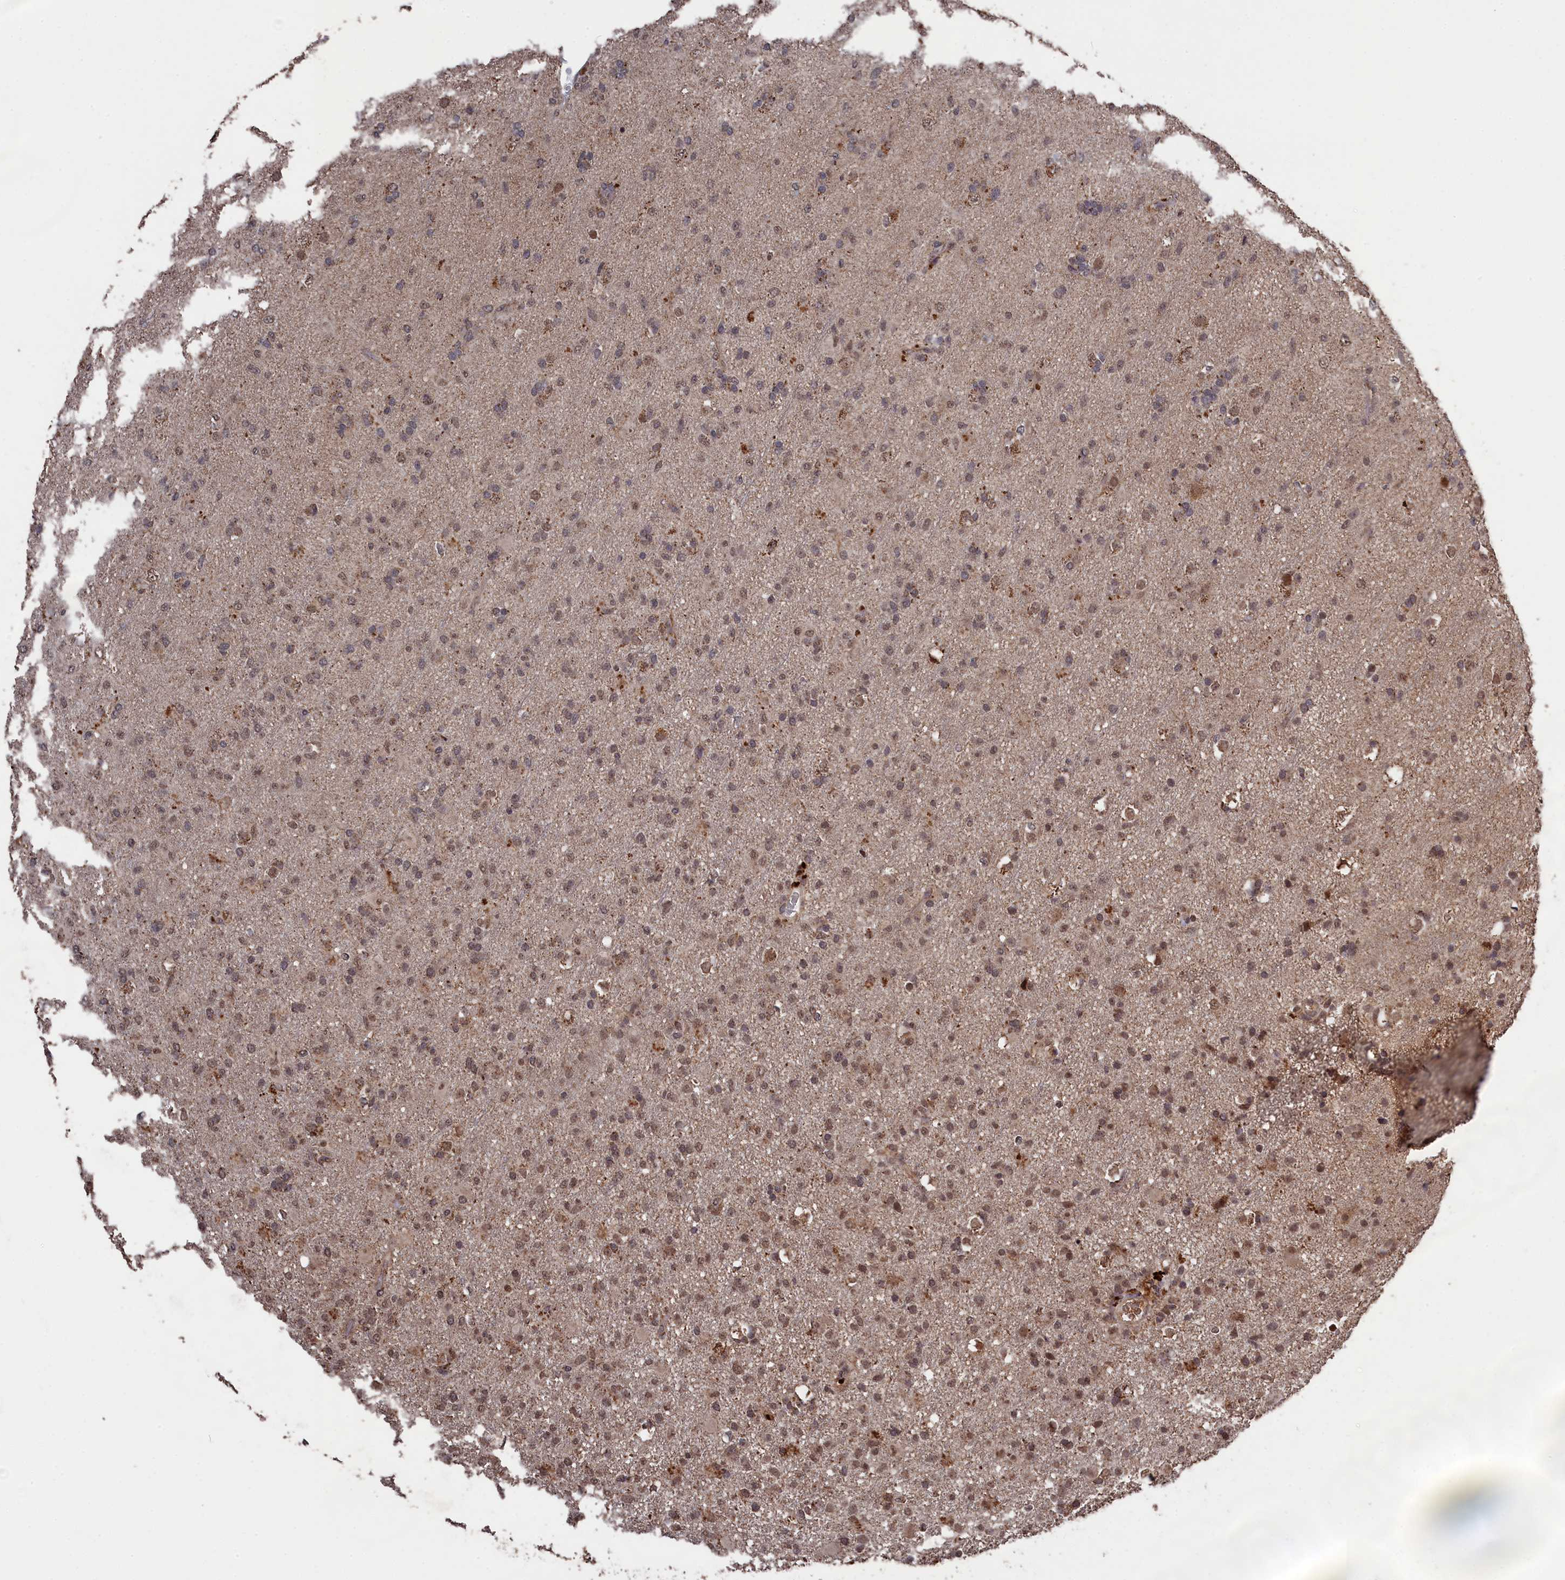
{"staining": {"intensity": "moderate", "quantity": "25%-75%", "location": "nuclear"}, "tissue": "glioma", "cell_type": "Tumor cells", "image_type": "cancer", "snomed": [{"axis": "morphology", "description": "Glioma, malignant, Low grade"}, {"axis": "topography", "description": "Brain"}], "caption": "High-magnification brightfield microscopy of glioma stained with DAB (brown) and counterstained with hematoxylin (blue). tumor cells exhibit moderate nuclear staining is appreciated in about25%-75% of cells. (DAB (3,3'-diaminobenzidine) IHC with brightfield microscopy, high magnification).", "gene": "CEACAM21", "patient": {"sex": "male", "age": 65}}